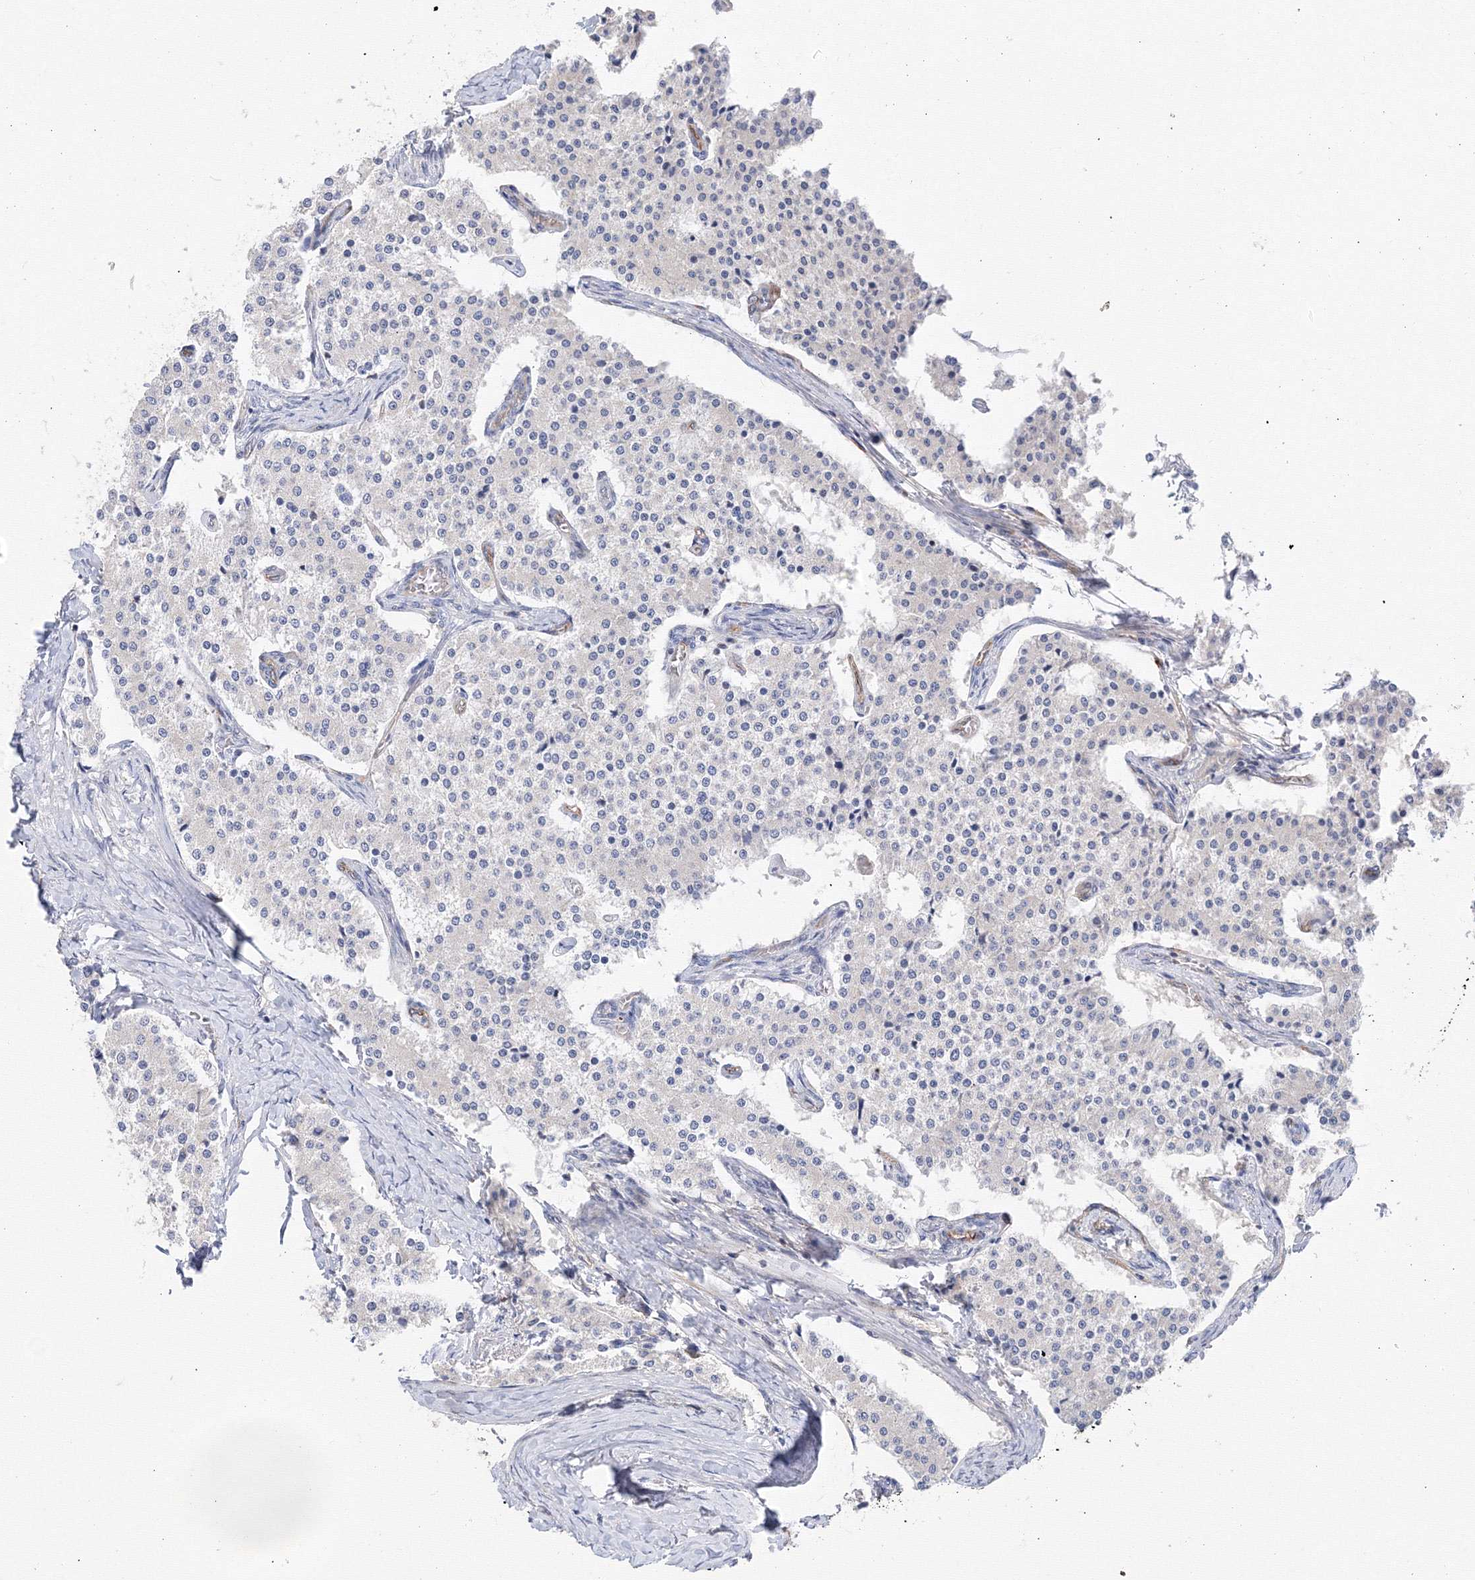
{"staining": {"intensity": "negative", "quantity": "none", "location": "none"}, "tissue": "carcinoid", "cell_type": "Tumor cells", "image_type": "cancer", "snomed": [{"axis": "morphology", "description": "Carcinoid, malignant, NOS"}, {"axis": "topography", "description": "Colon"}], "caption": "Immunohistochemistry of human carcinoid (malignant) displays no staining in tumor cells.", "gene": "DIS3L2", "patient": {"sex": "female", "age": 52}}